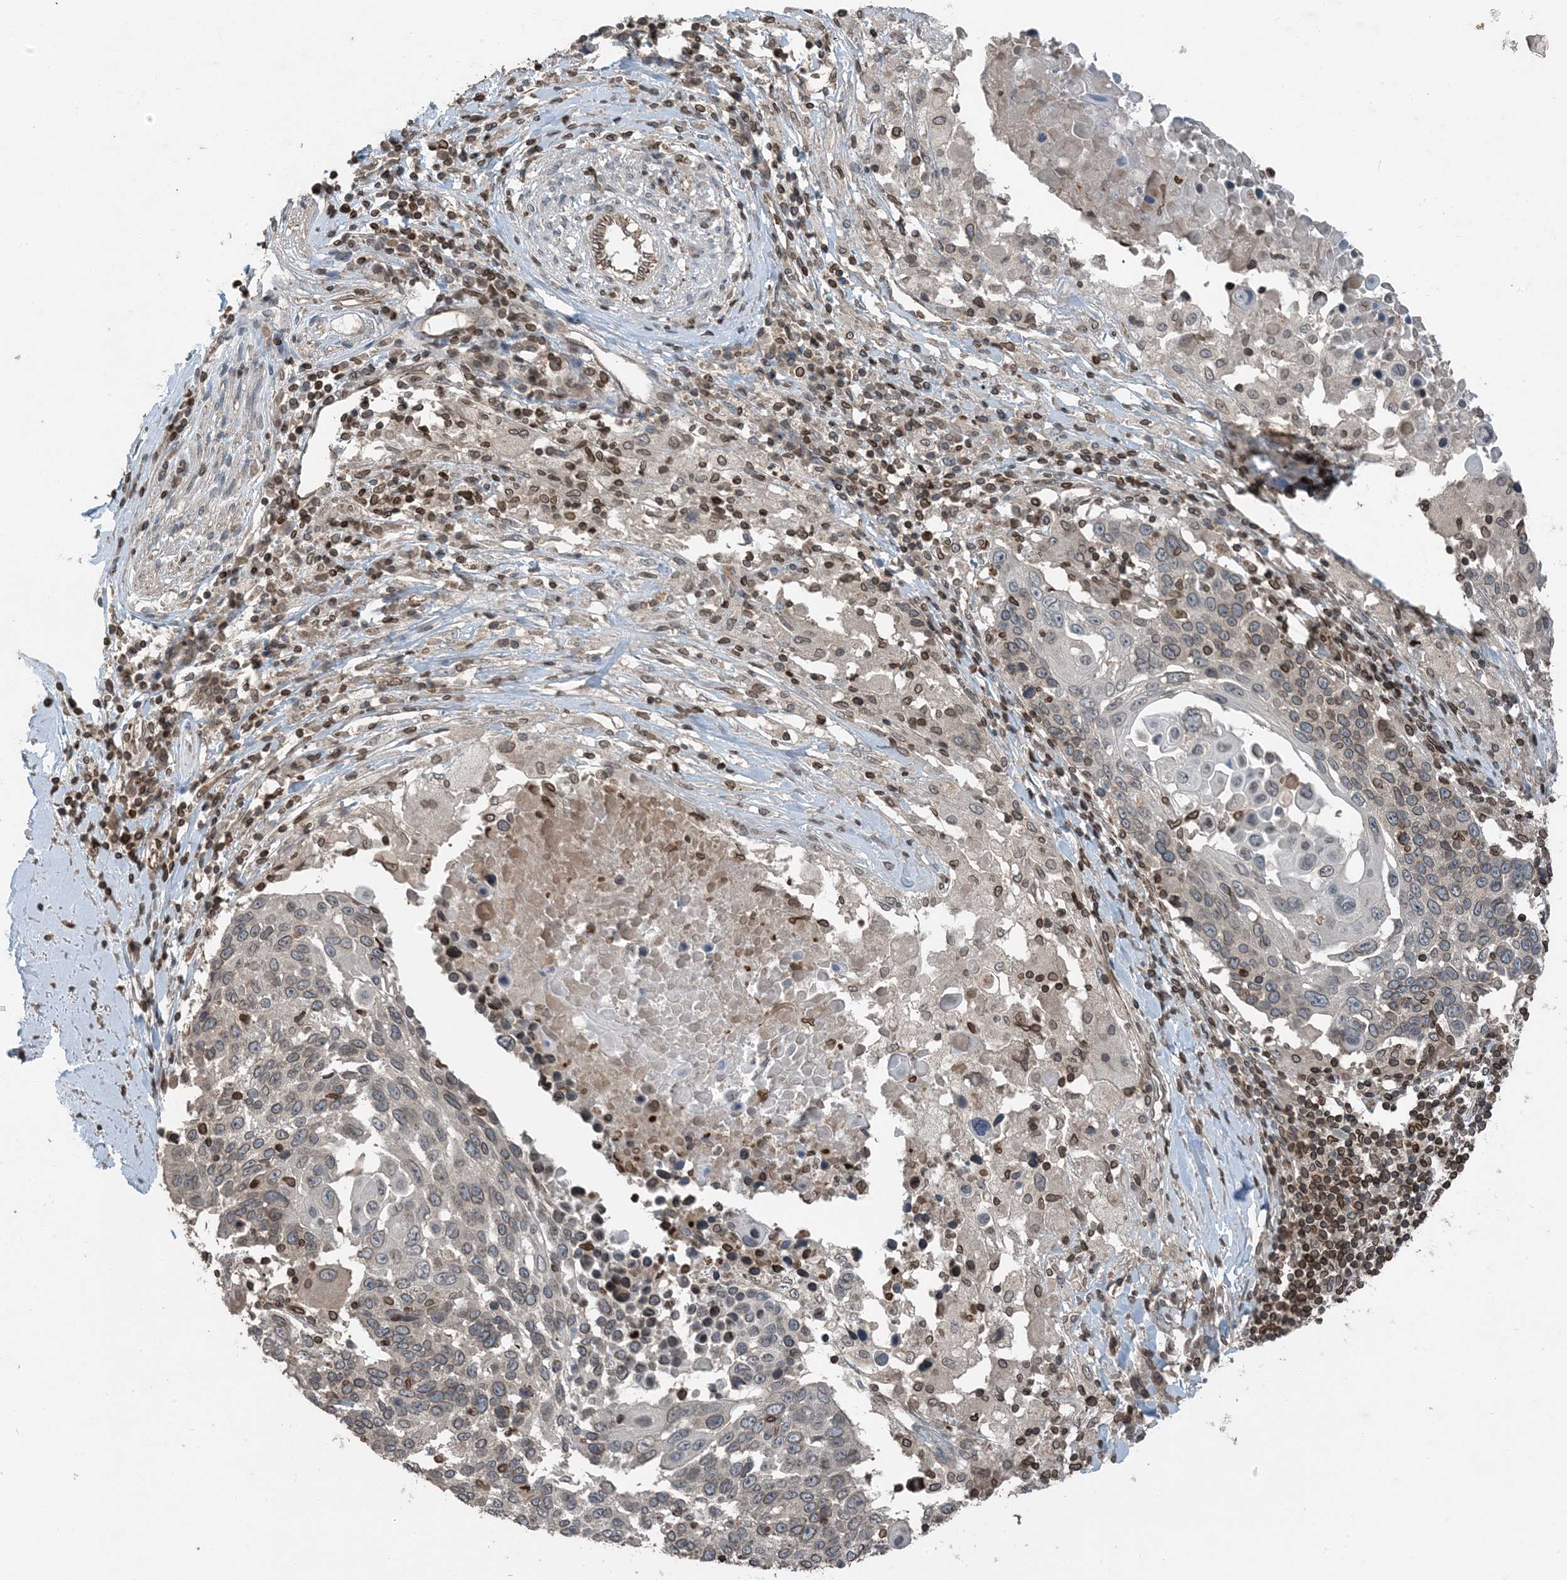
{"staining": {"intensity": "weak", "quantity": "25%-75%", "location": "cytoplasmic/membranous,nuclear"}, "tissue": "lung cancer", "cell_type": "Tumor cells", "image_type": "cancer", "snomed": [{"axis": "morphology", "description": "Squamous cell carcinoma, NOS"}, {"axis": "topography", "description": "Lung"}], "caption": "High-magnification brightfield microscopy of lung squamous cell carcinoma stained with DAB (brown) and counterstained with hematoxylin (blue). tumor cells exhibit weak cytoplasmic/membranous and nuclear positivity is identified in about25%-75% of cells.", "gene": "ZFAND2B", "patient": {"sex": "male", "age": 66}}